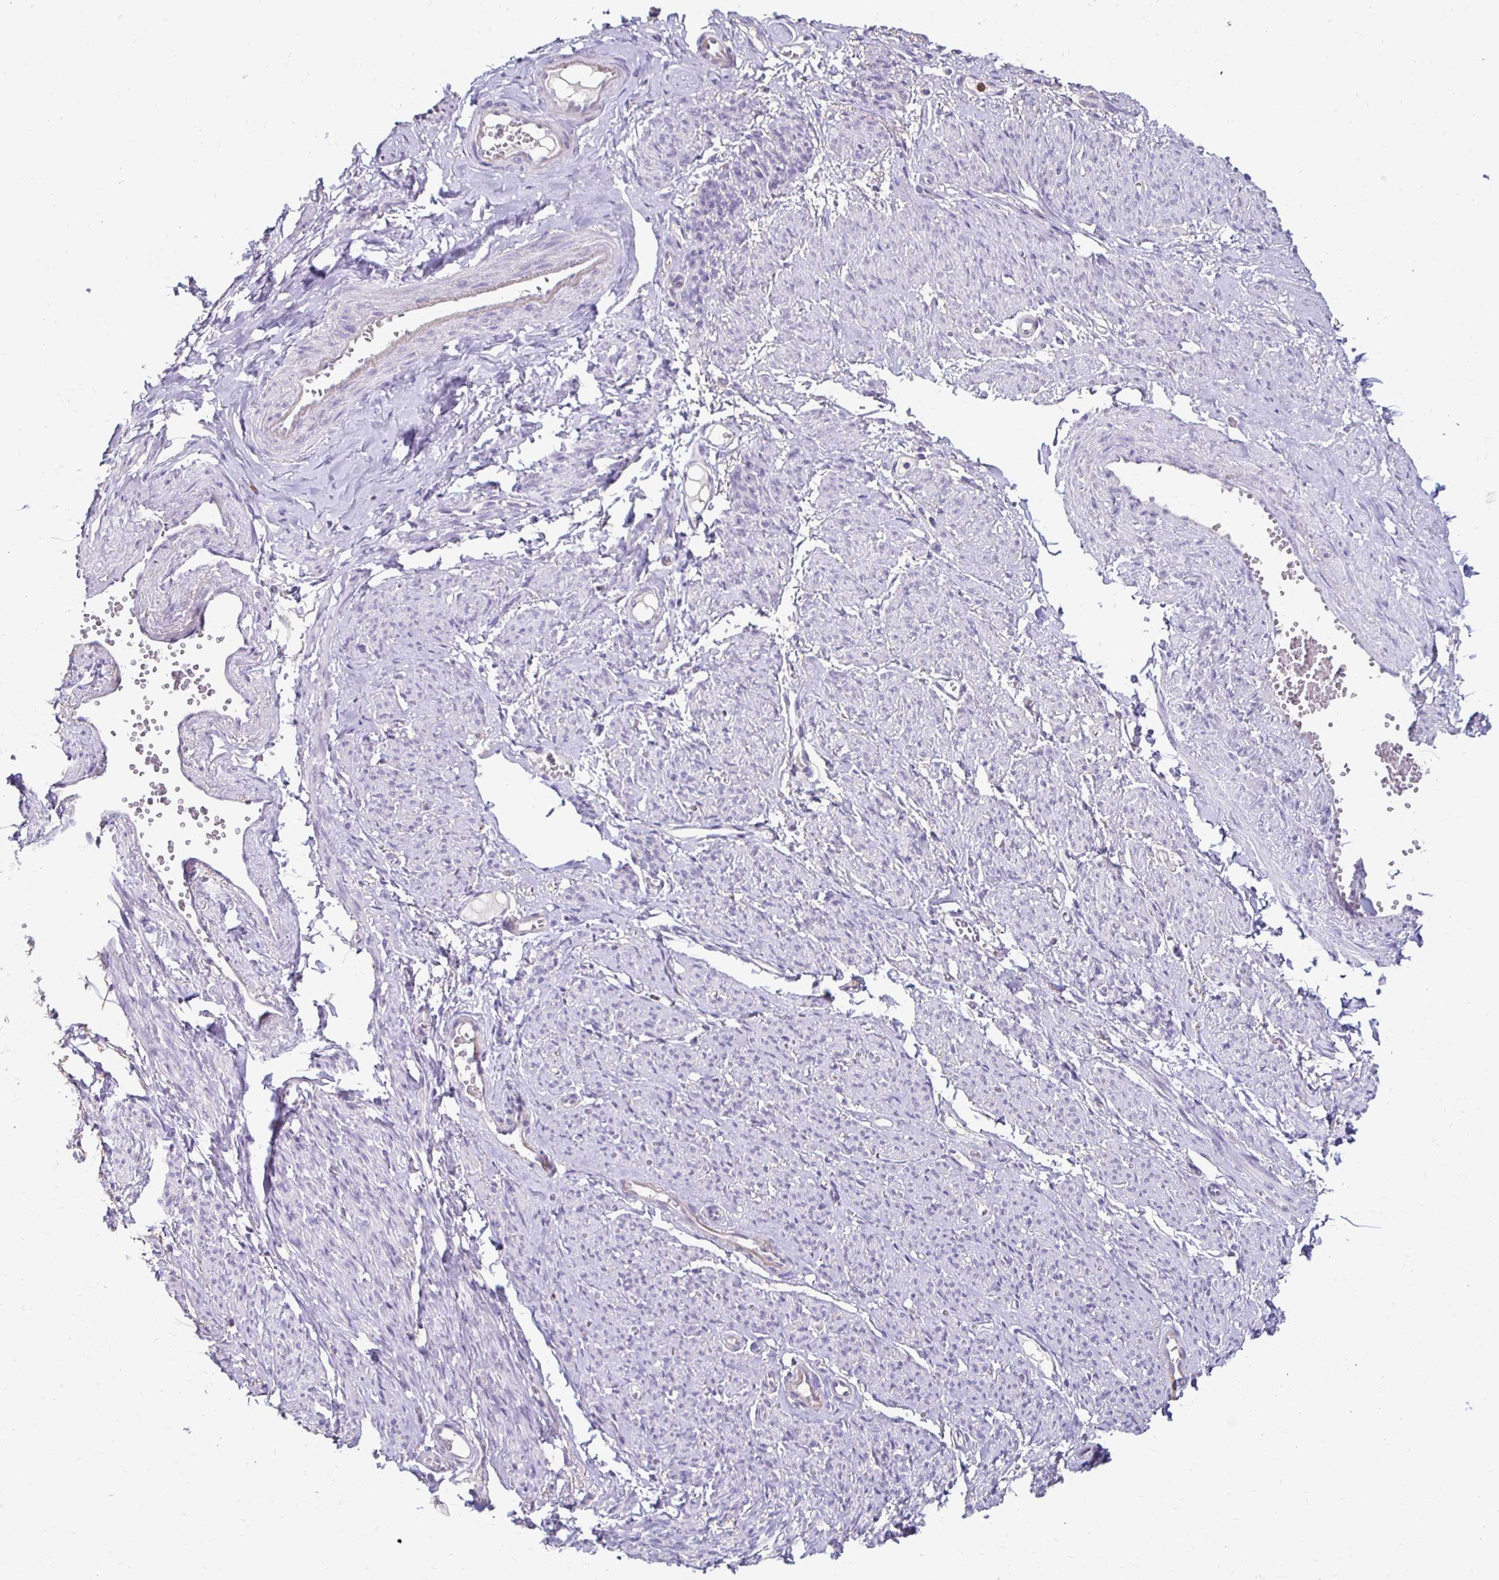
{"staining": {"intensity": "negative", "quantity": "none", "location": "none"}, "tissue": "smooth muscle", "cell_type": "Smooth muscle cells", "image_type": "normal", "snomed": [{"axis": "morphology", "description": "Normal tissue, NOS"}, {"axis": "topography", "description": "Smooth muscle"}], "caption": "DAB immunohistochemical staining of unremarkable smooth muscle reveals no significant staining in smooth muscle cells.", "gene": "GK2", "patient": {"sex": "female", "age": 65}}